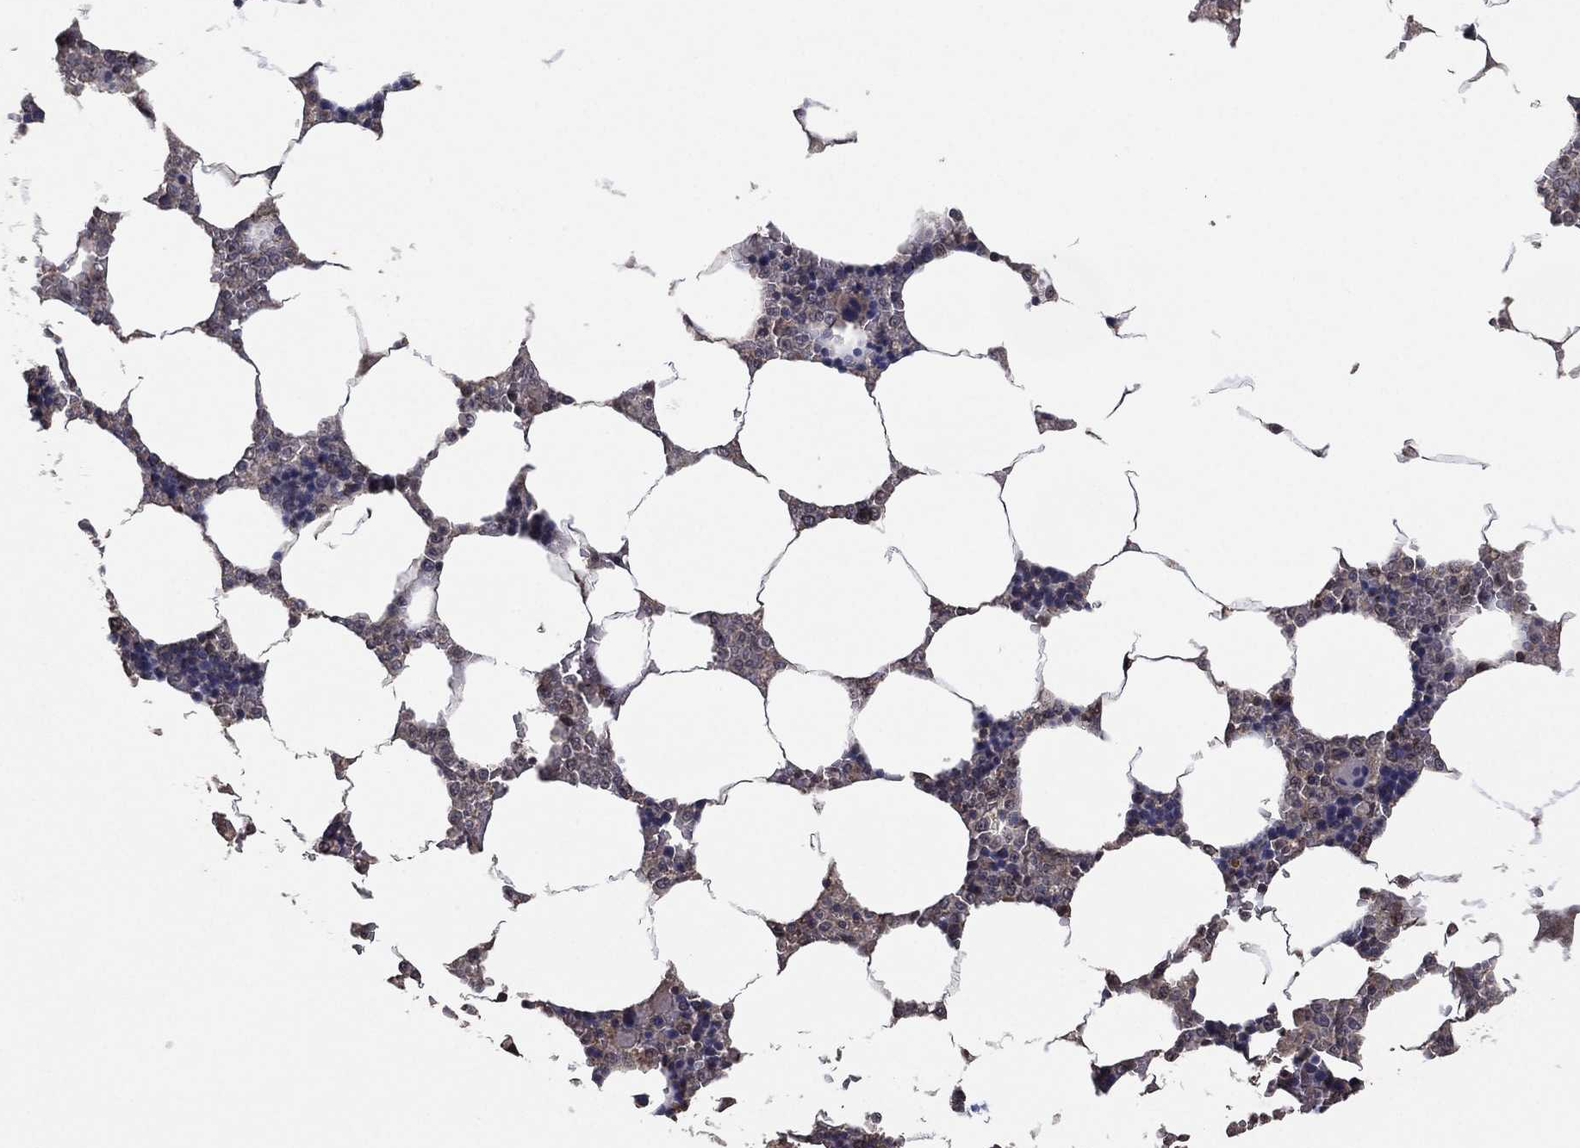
{"staining": {"intensity": "negative", "quantity": "none", "location": "none"}, "tissue": "bone marrow", "cell_type": "Hematopoietic cells", "image_type": "normal", "snomed": [{"axis": "morphology", "description": "Normal tissue, NOS"}, {"axis": "topography", "description": "Bone marrow"}], "caption": "Image shows no protein expression in hematopoietic cells of benign bone marrow.", "gene": "NELFCD", "patient": {"sex": "male", "age": 63}}